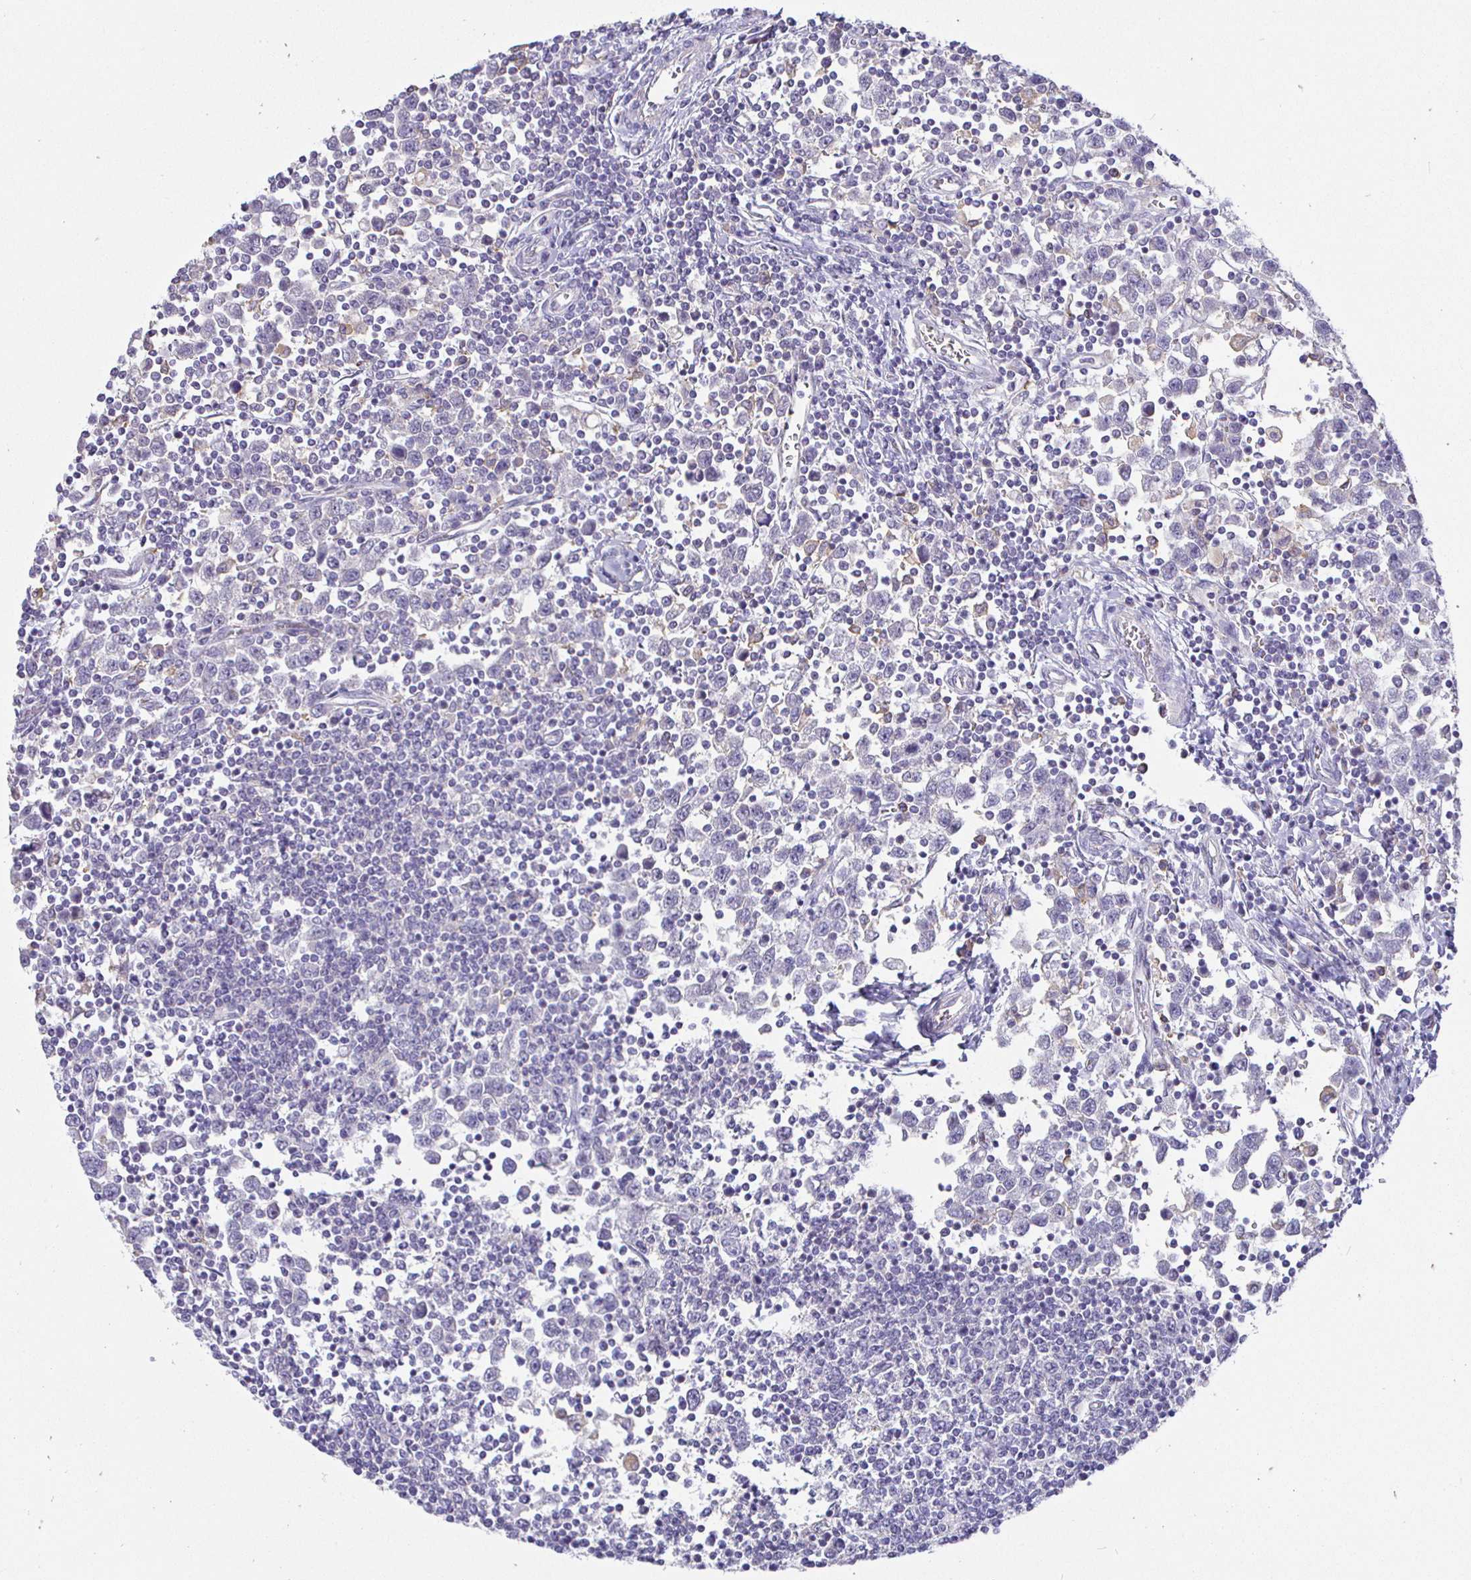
{"staining": {"intensity": "negative", "quantity": "none", "location": "none"}, "tissue": "testis cancer", "cell_type": "Tumor cells", "image_type": "cancer", "snomed": [{"axis": "morphology", "description": "Seminoma, NOS"}, {"axis": "topography", "description": "Testis"}], "caption": "Tumor cells show no significant protein expression in seminoma (testis).", "gene": "SIRPA", "patient": {"sex": "male", "age": 34}}